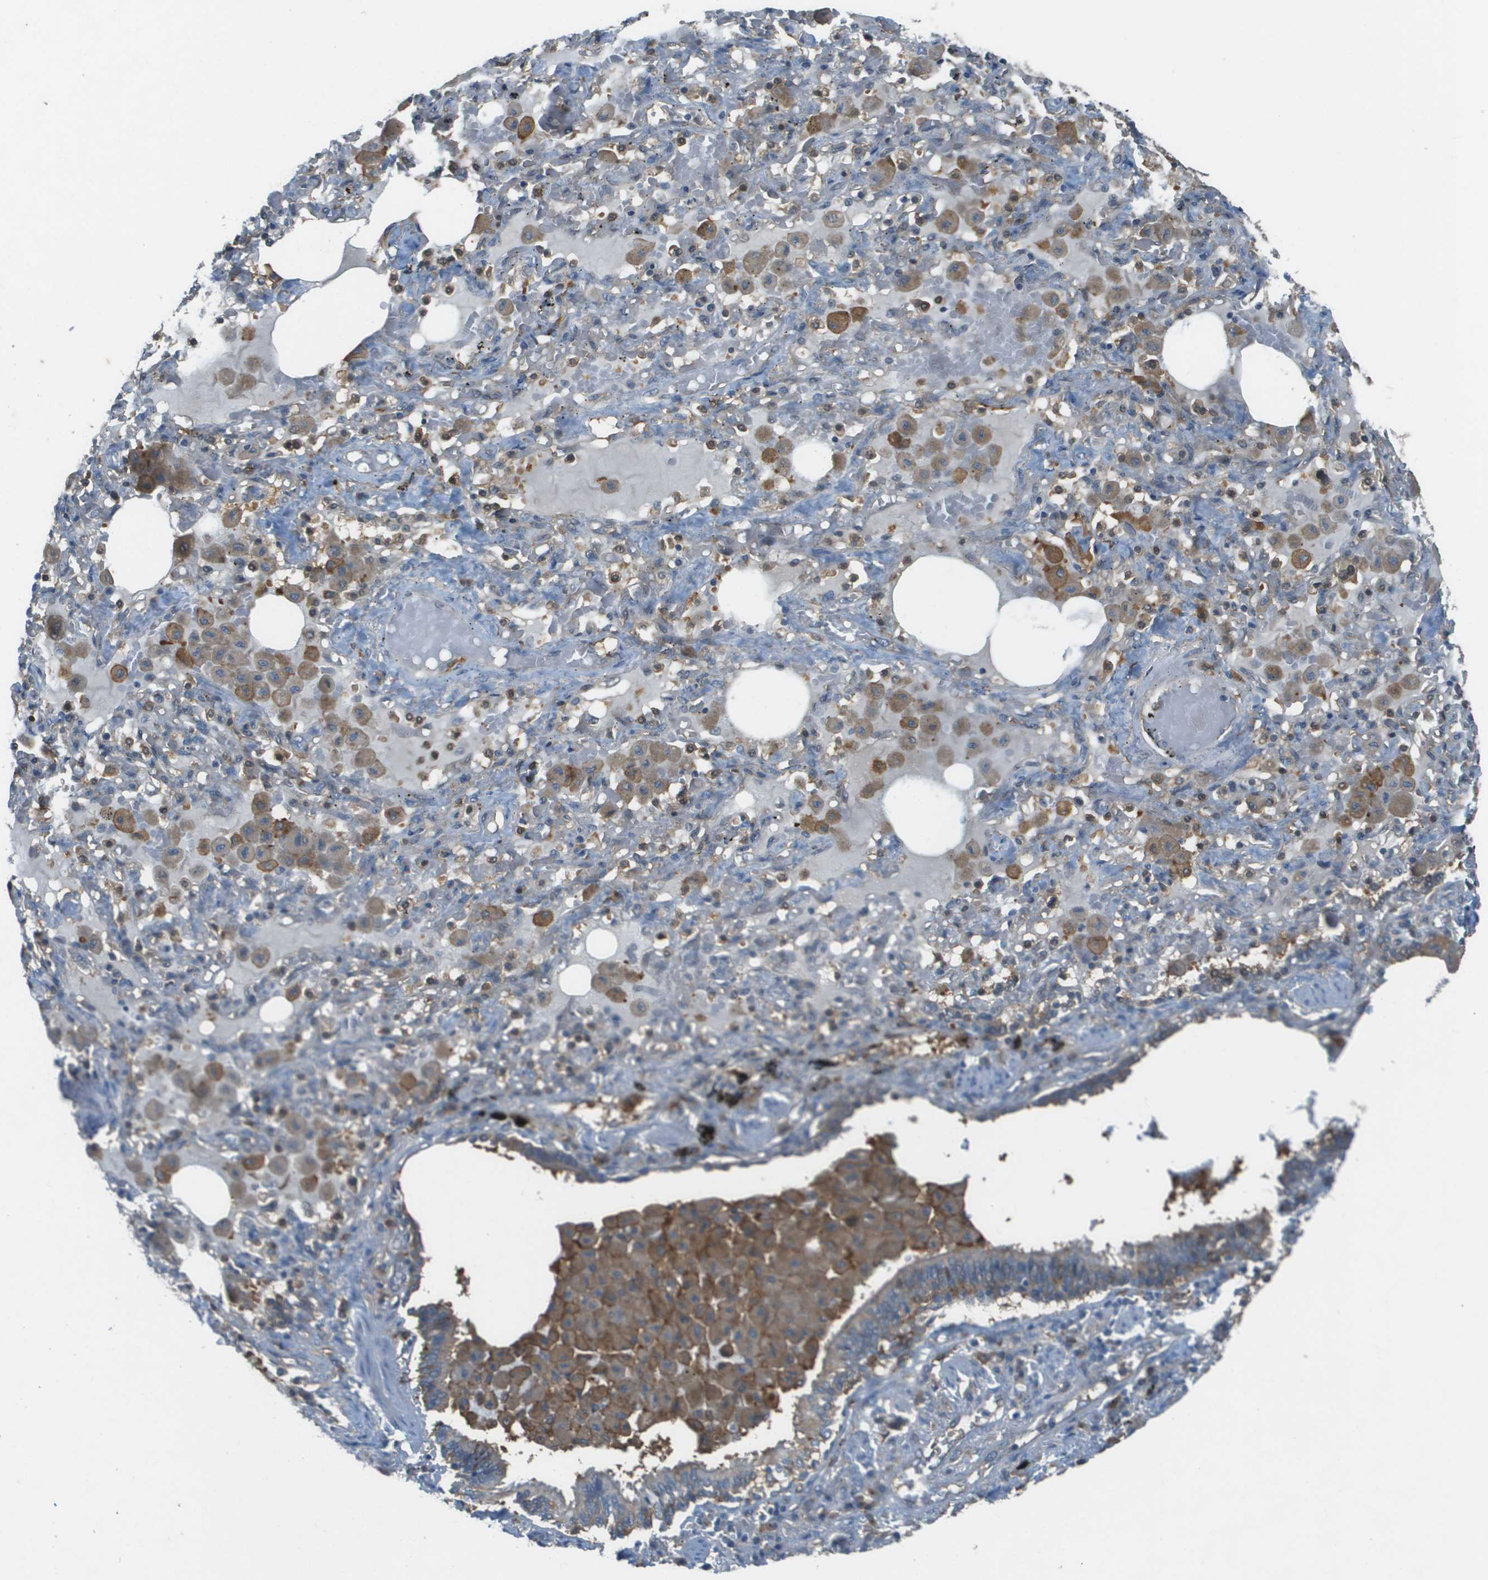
{"staining": {"intensity": "negative", "quantity": "none", "location": "none"}, "tissue": "lung cancer", "cell_type": "Tumor cells", "image_type": "cancer", "snomed": [{"axis": "morphology", "description": "Squamous cell carcinoma, NOS"}, {"axis": "topography", "description": "Lung"}], "caption": "Immunohistochemistry of lung cancer displays no expression in tumor cells. The staining is performed using DAB (3,3'-diaminobenzidine) brown chromogen with nuclei counter-stained in using hematoxylin.", "gene": "CORO1B", "patient": {"sex": "female", "age": 47}}